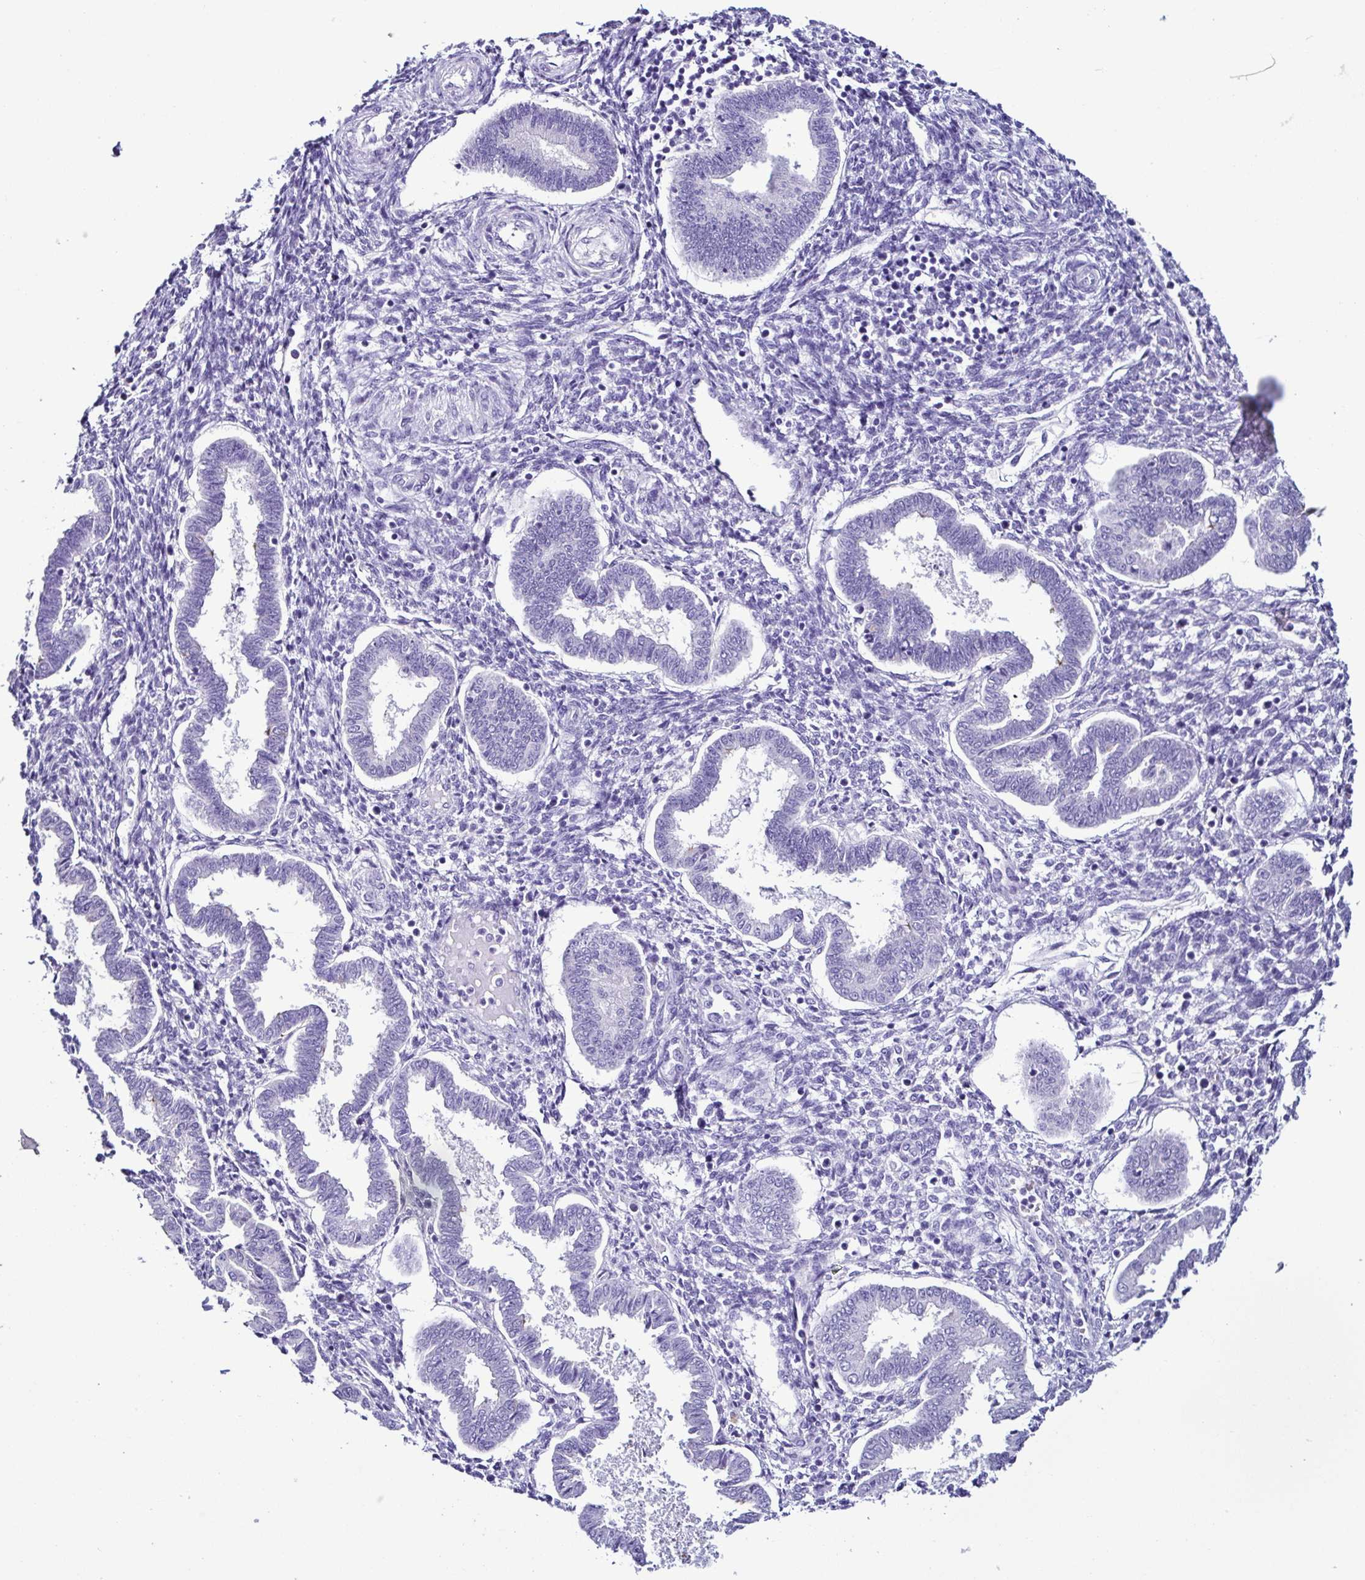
{"staining": {"intensity": "negative", "quantity": "none", "location": "none"}, "tissue": "endometrium", "cell_type": "Cells in endometrial stroma", "image_type": "normal", "snomed": [{"axis": "morphology", "description": "Normal tissue, NOS"}, {"axis": "topography", "description": "Endometrium"}], "caption": "The image shows no significant expression in cells in endometrial stroma of endometrium. (Stains: DAB (3,3'-diaminobenzidine) IHC with hematoxylin counter stain, Microscopy: brightfield microscopy at high magnification).", "gene": "SRL", "patient": {"sex": "female", "age": 24}}